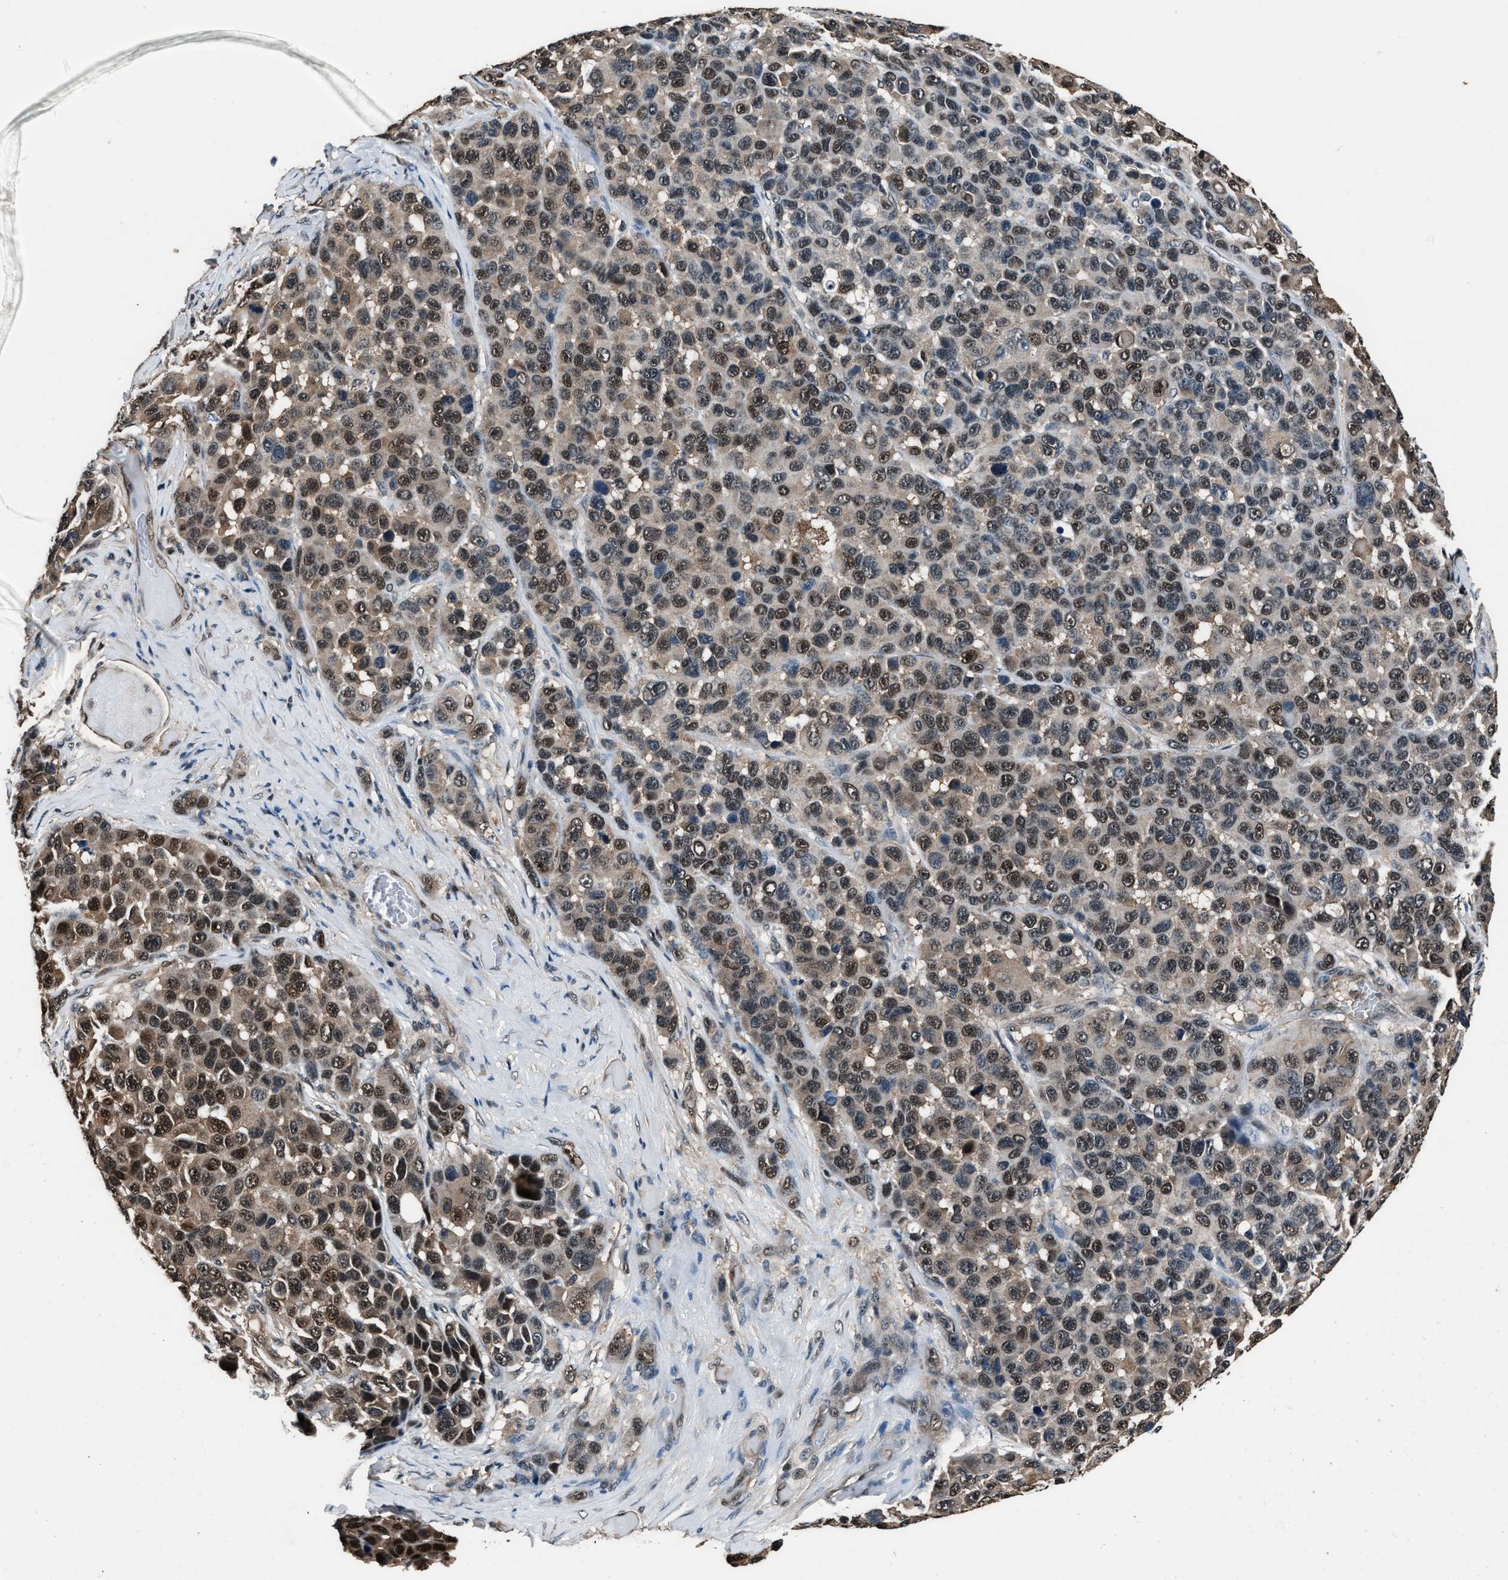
{"staining": {"intensity": "moderate", "quantity": ">75%", "location": "cytoplasmic/membranous,nuclear"}, "tissue": "melanoma", "cell_type": "Tumor cells", "image_type": "cancer", "snomed": [{"axis": "morphology", "description": "Malignant melanoma, NOS"}, {"axis": "topography", "description": "Skin"}], "caption": "Moderate cytoplasmic/membranous and nuclear expression is present in about >75% of tumor cells in malignant melanoma.", "gene": "DFFA", "patient": {"sex": "male", "age": 53}}